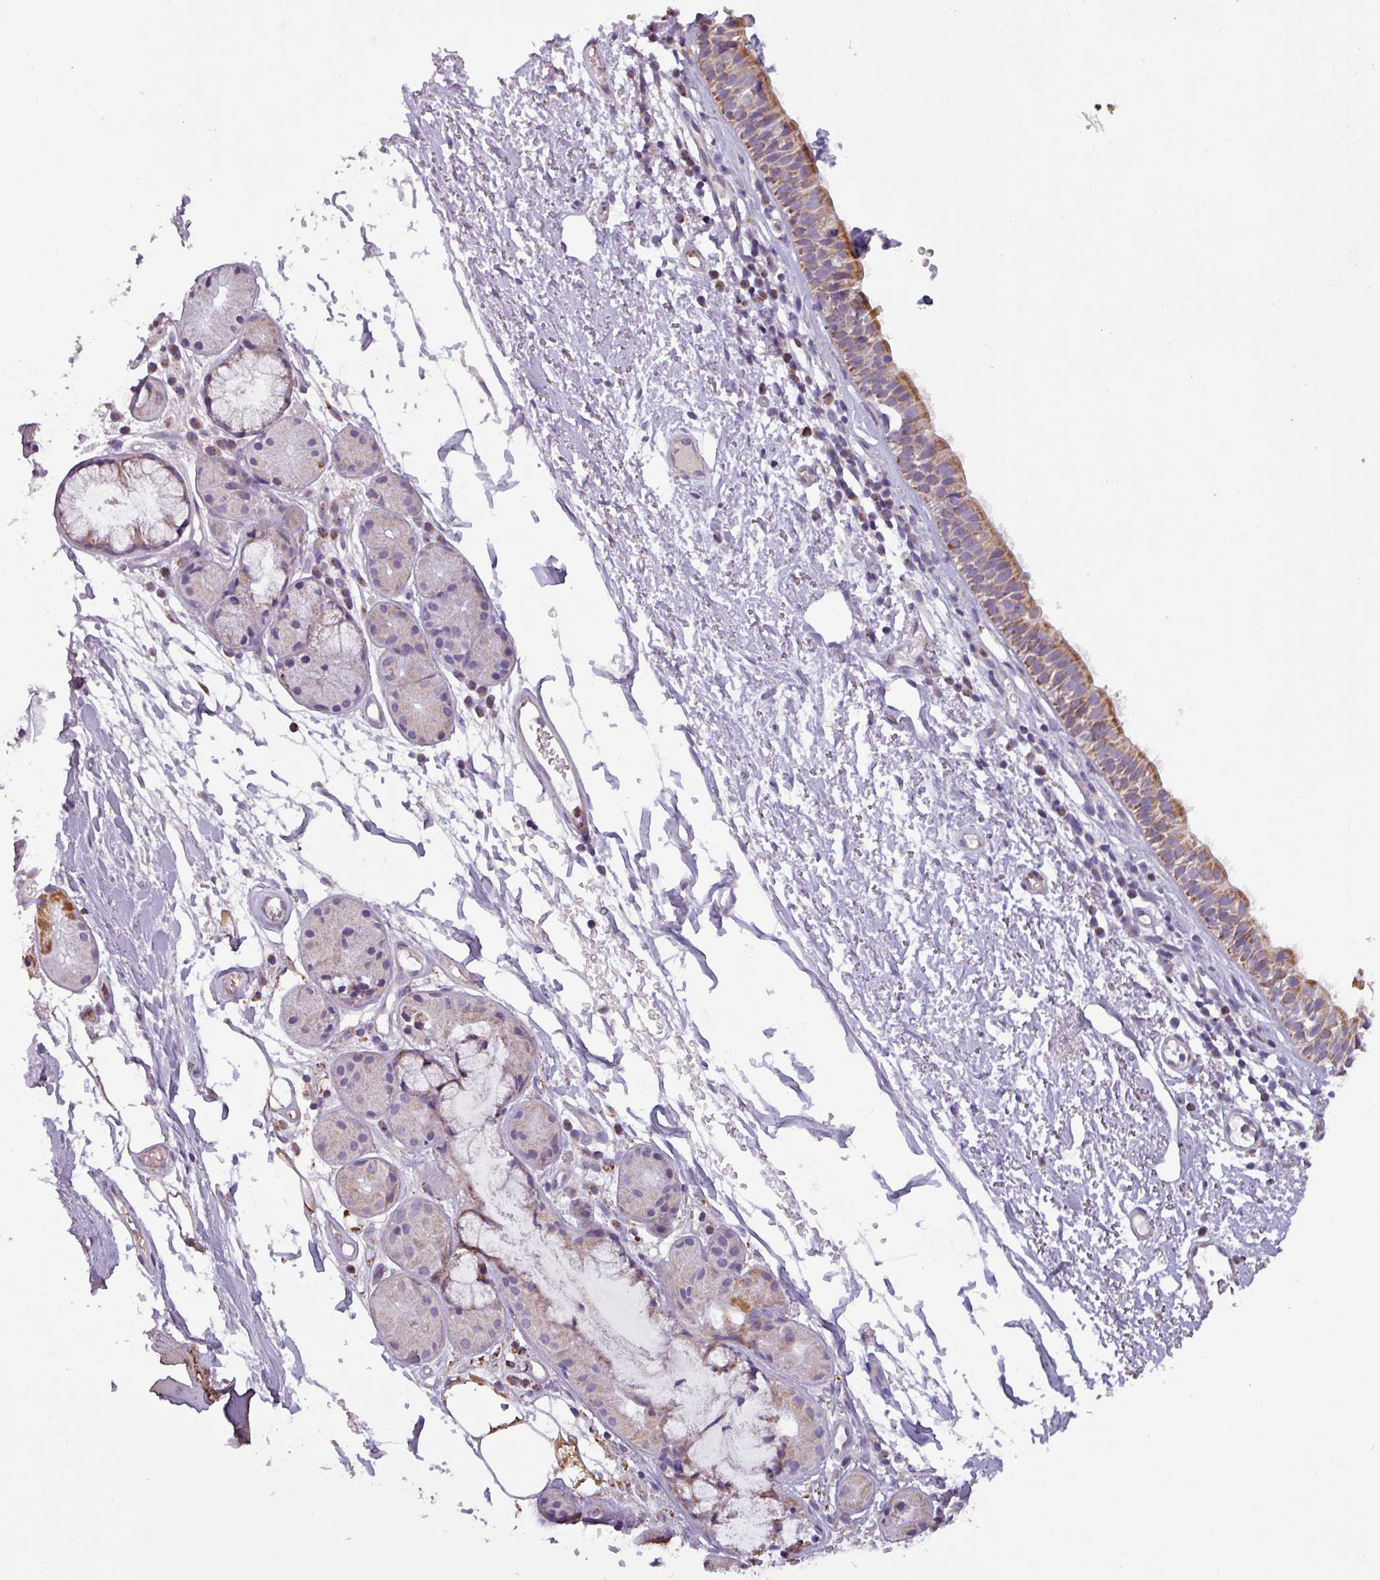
{"staining": {"intensity": "moderate", "quantity": ">75%", "location": "cytoplasmic/membranous"}, "tissue": "nasopharynx", "cell_type": "Respiratory epithelial cells", "image_type": "normal", "snomed": [{"axis": "morphology", "description": "Normal tissue, NOS"}, {"axis": "topography", "description": "Cartilage tissue"}, {"axis": "topography", "description": "Nasopharynx"}], "caption": "A brown stain labels moderate cytoplasmic/membranous expression of a protein in respiratory epithelial cells of benign human nasopharynx.", "gene": "PNMA6A", "patient": {"sex": "male", "age": 56}}